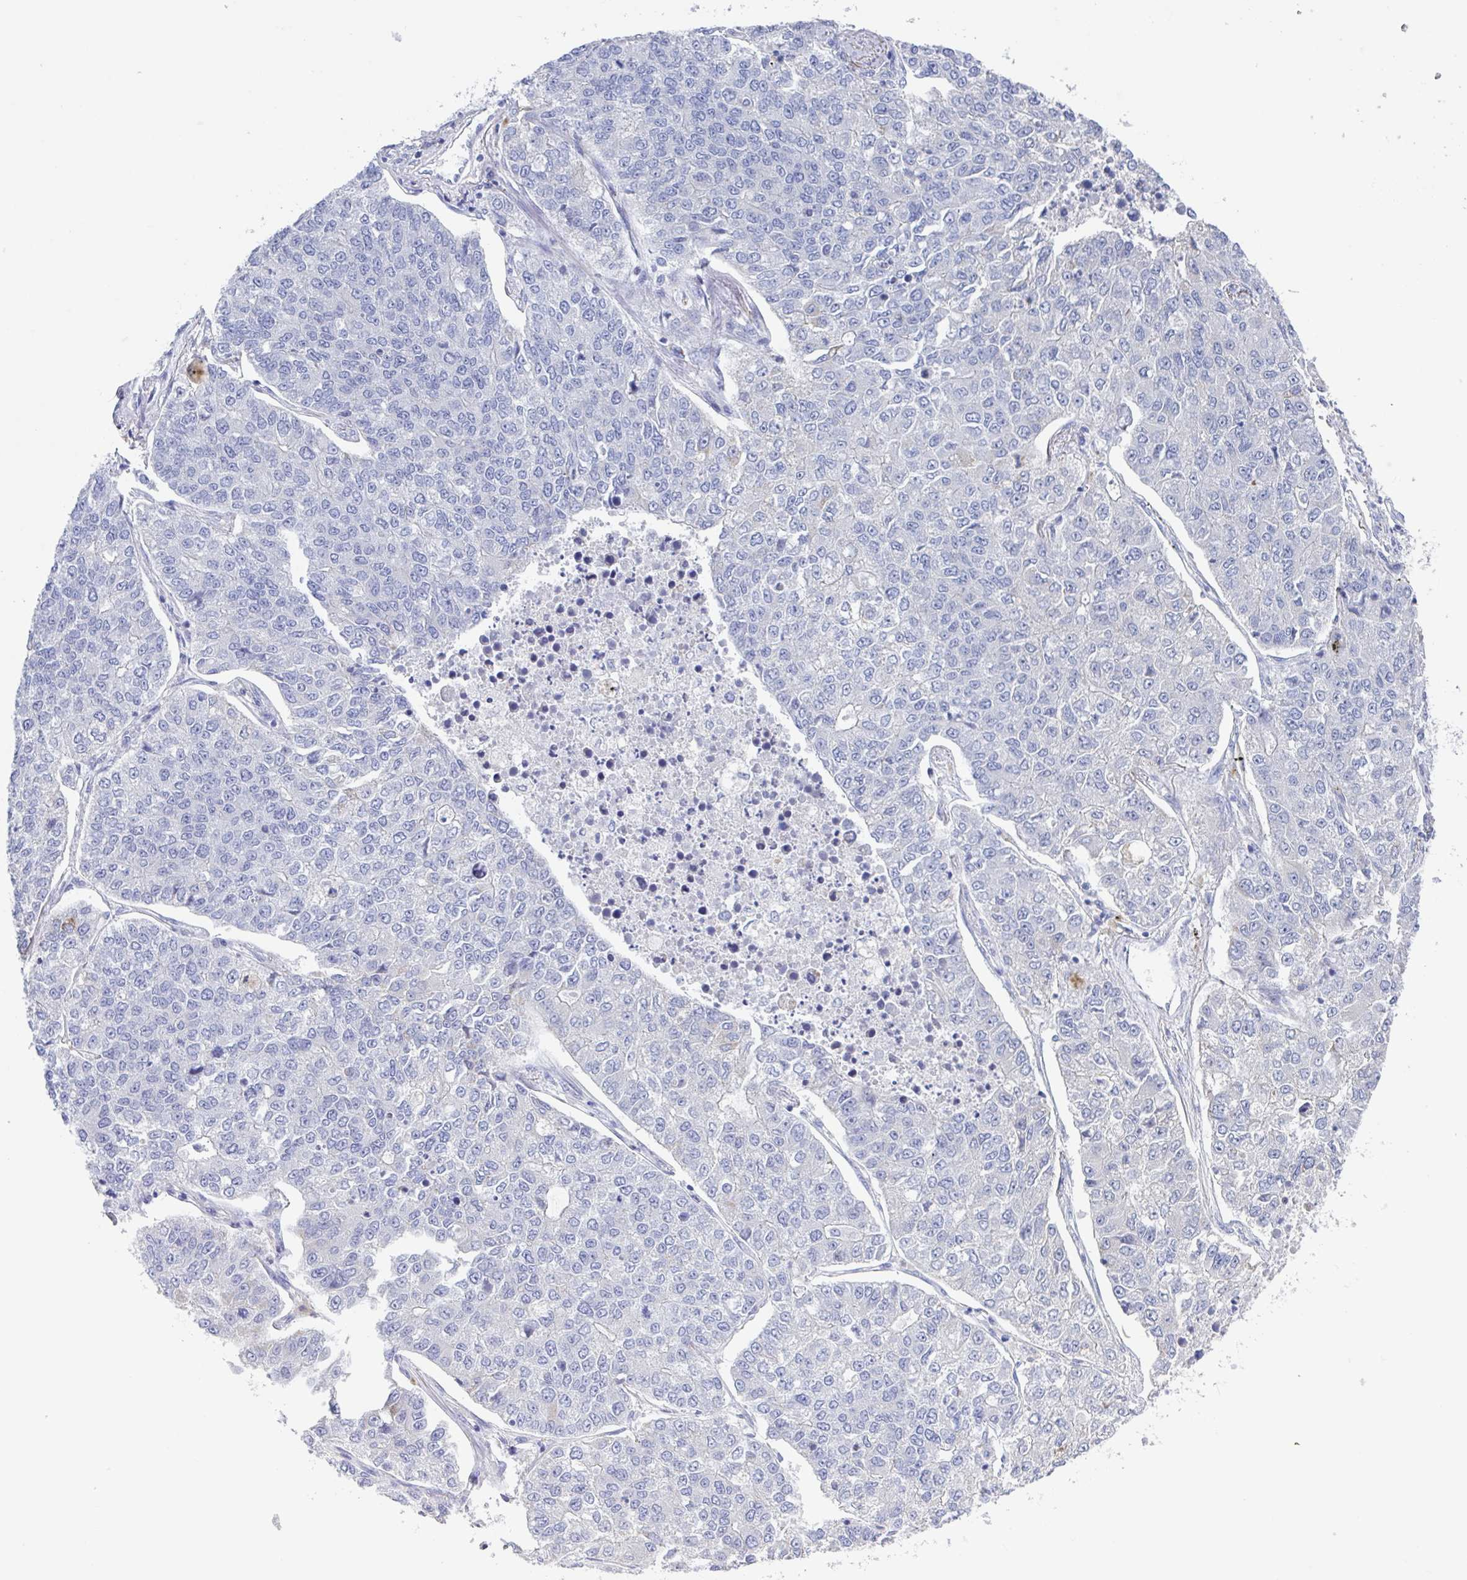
{"staining": {"intensity": "negative", "quantity": "none", "location": "none"}, "tissue": "lung cancer", "cell_type": "Tumor cells", "image_type": "cancer", "snomed": [{"axis": "morphology", "description": "Adenocarcinoma, NOS"}, {"axis": "topography", "description": "Lung"}], "caption": "Tumor cells are negative for protein expression in human lung cancer.", "gene": "NOXRED1", "patient": {"sex": "male", "age": 49}}